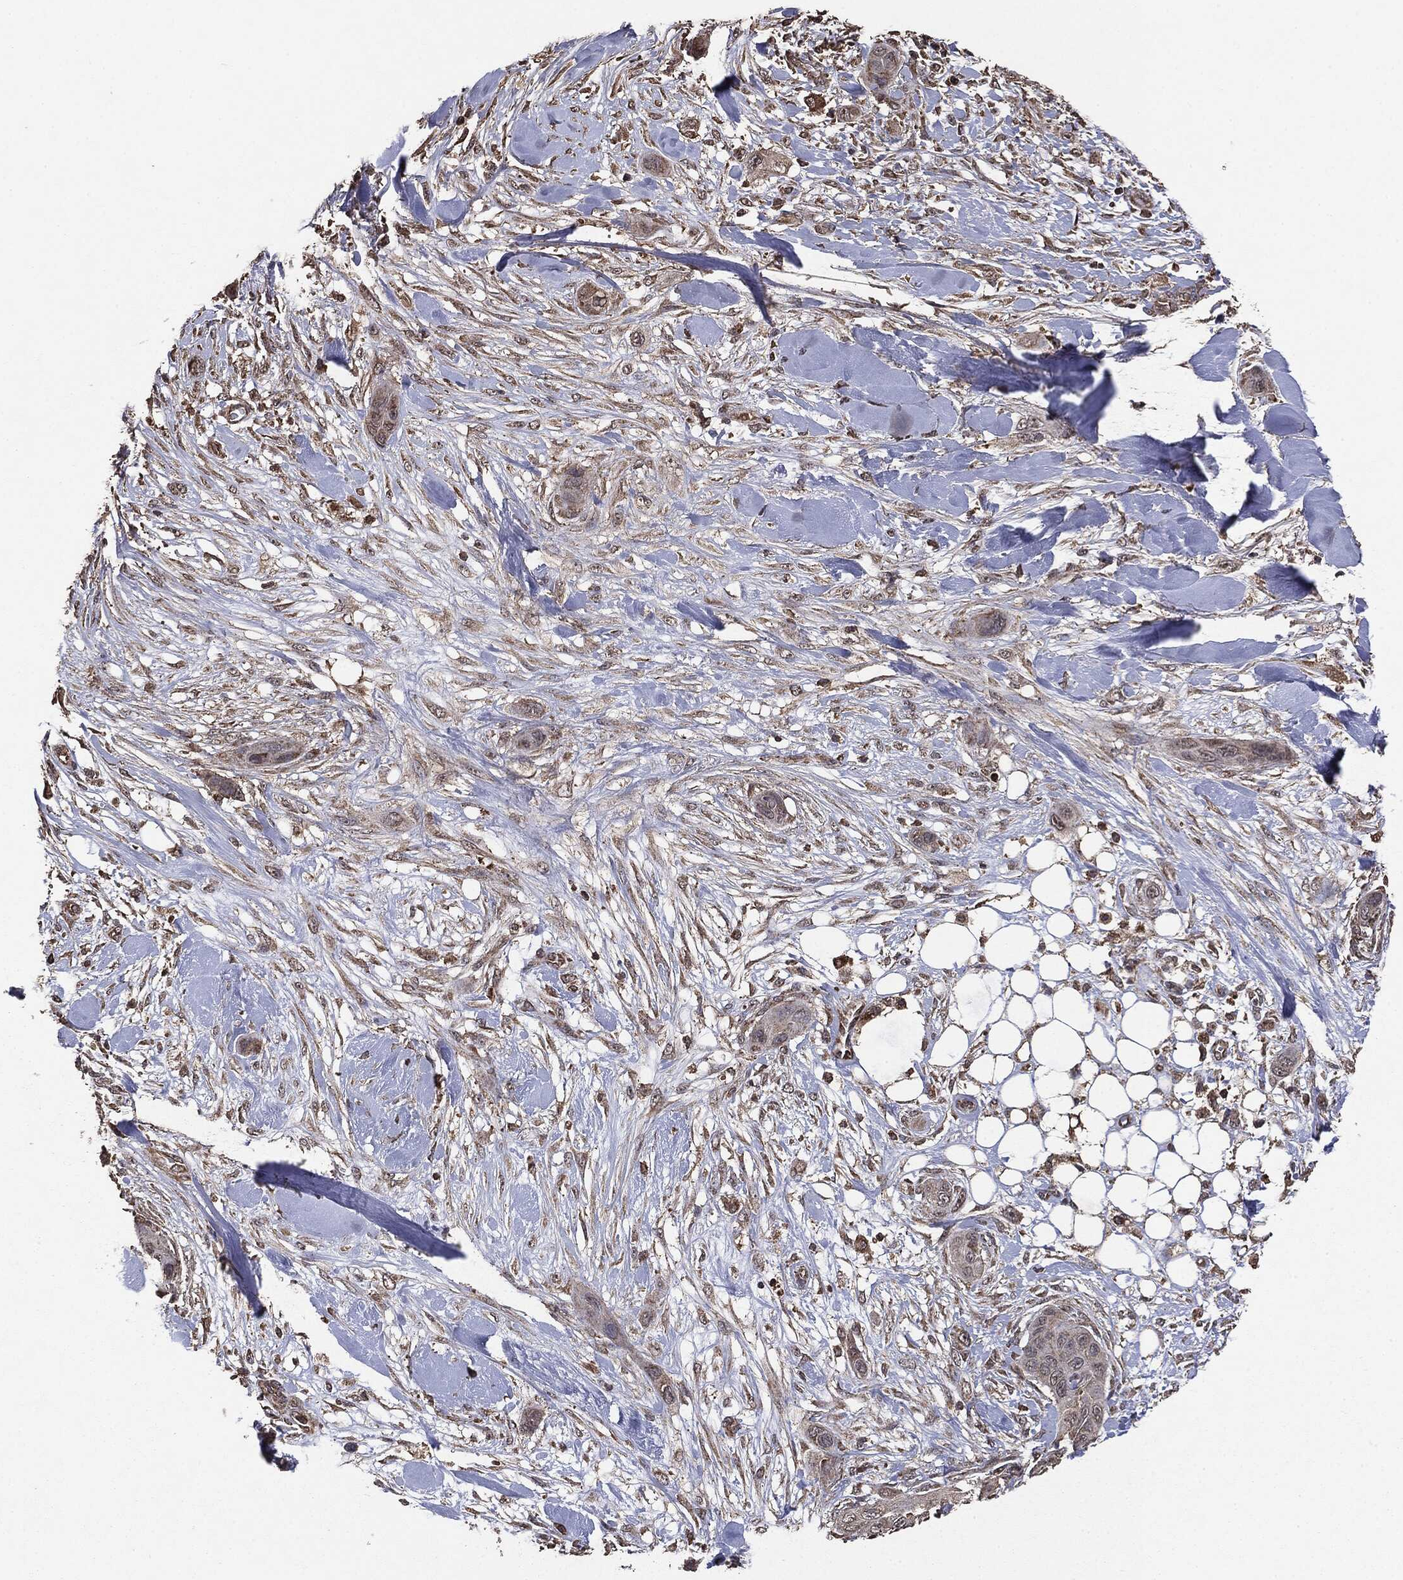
{"staining": {"intensity": "negative", "quantity": "none", "location": "none"}, "tissue": "skin cancer", "cell_type": "Tumor cells", "image_type": "cancer", "snomed": [{"axis": "morphology", "description": "Squamous cell carcinoma, NOS"}, {"axis": "topography", "description": "Skin"}], "caption": "A photomicrograph of skin cancer (squamous cell carcinoma) stained for a protein reveals no brown staining in tumor cells.", "gene": "MTOR", "patient": {"sex": "male", "age": 78}}